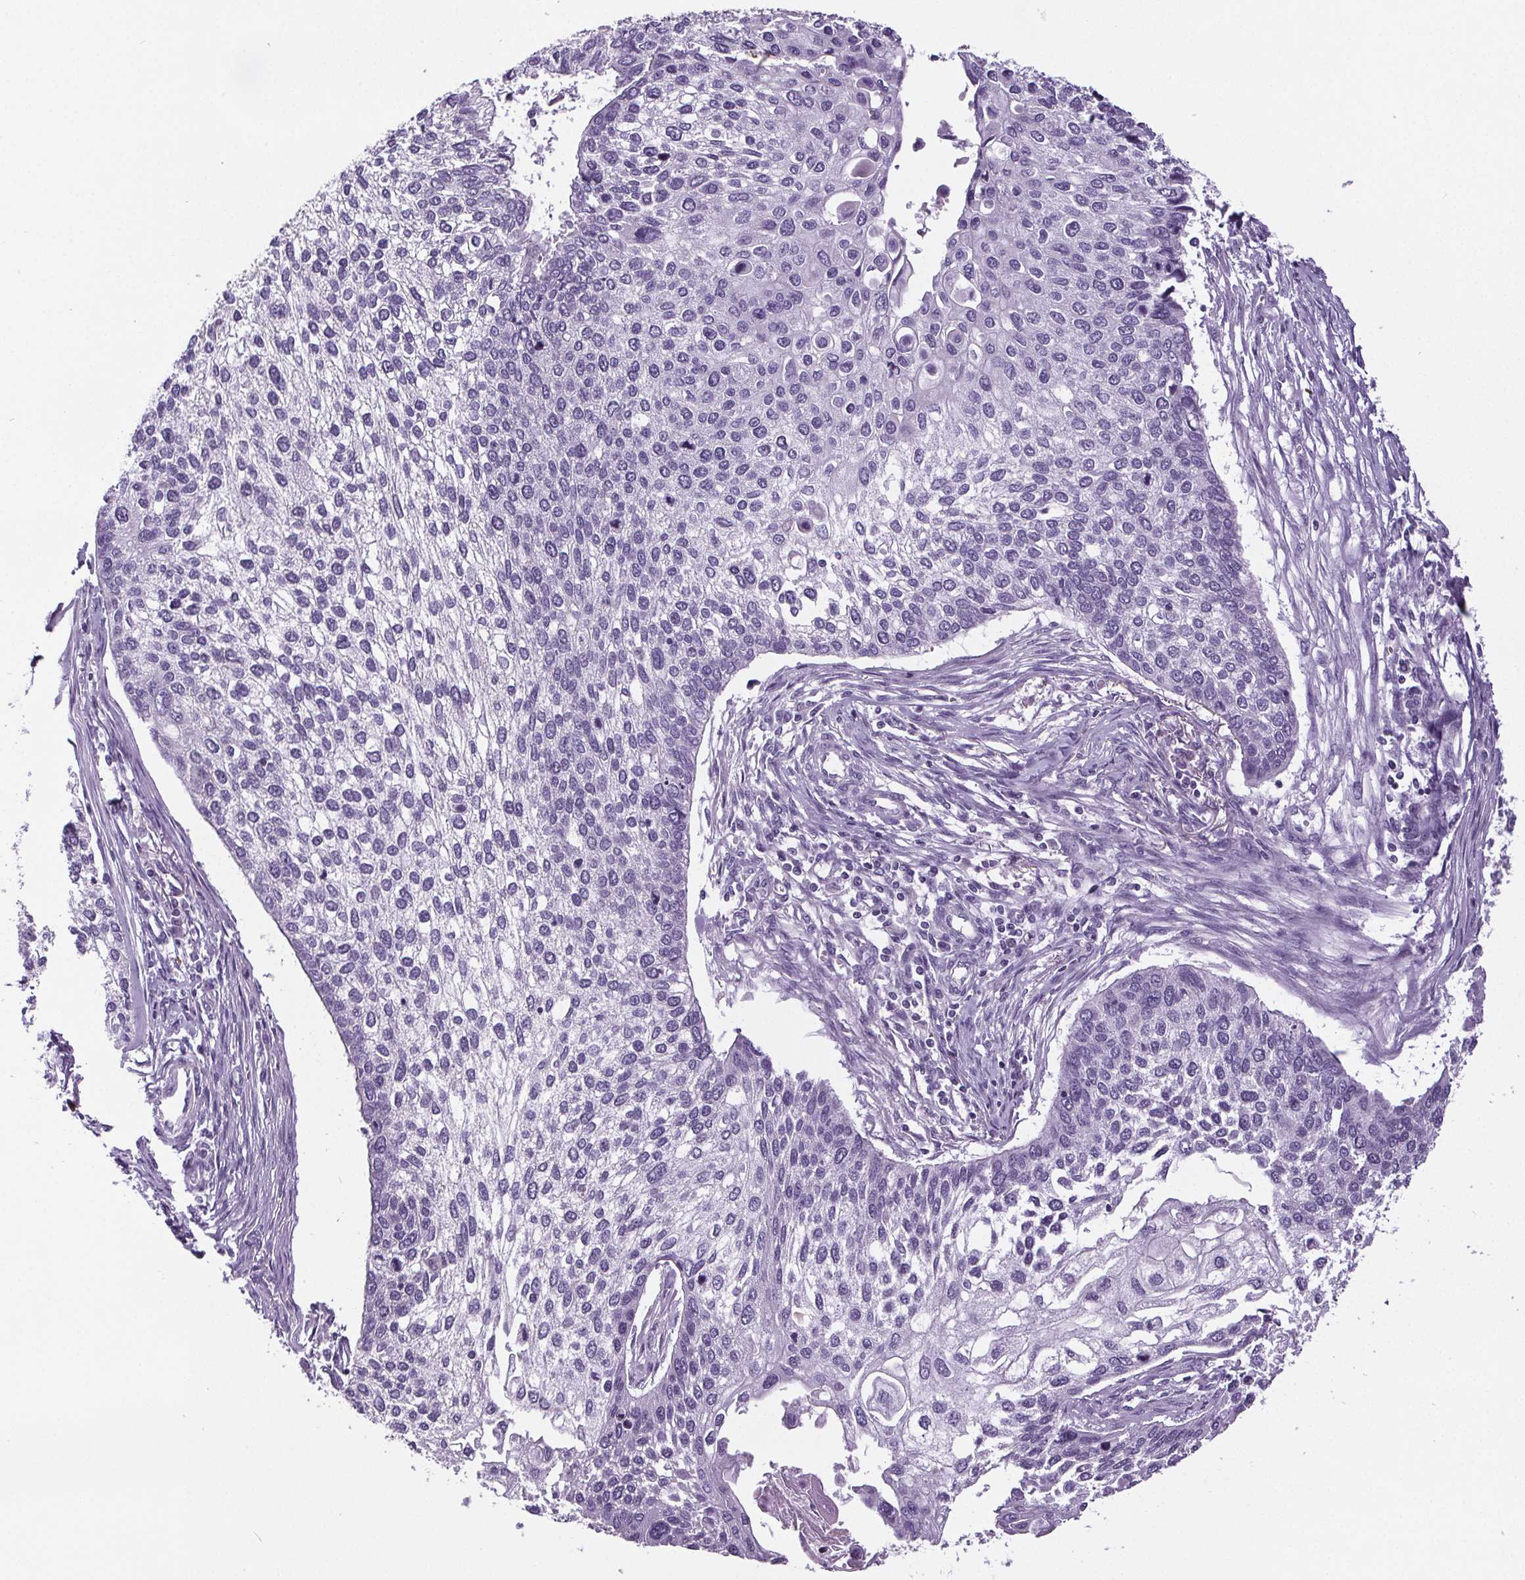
{"staining": {"intensity": "negative", "quantity": "none", "location": "none"}, "tissue": "lung cancer", "cell_type": "Tumor cells", "image_type": "cancer", "snomed": [{"axis": "morphology", "description": "Squamous cell carcinoma, NOS"}, {"axis": "morphology", "description": "Squamous cell carcinoma, metastatic, NOS"}, {"axis": "topography", "description": "Lung"}], "caption": "Photomicrograph shows no protein expression in tumor cells of lung metastatic squamous cell carcinoma tissue.", "gene": "CD5L", "patient": {"sex": "male", "age": 63}}